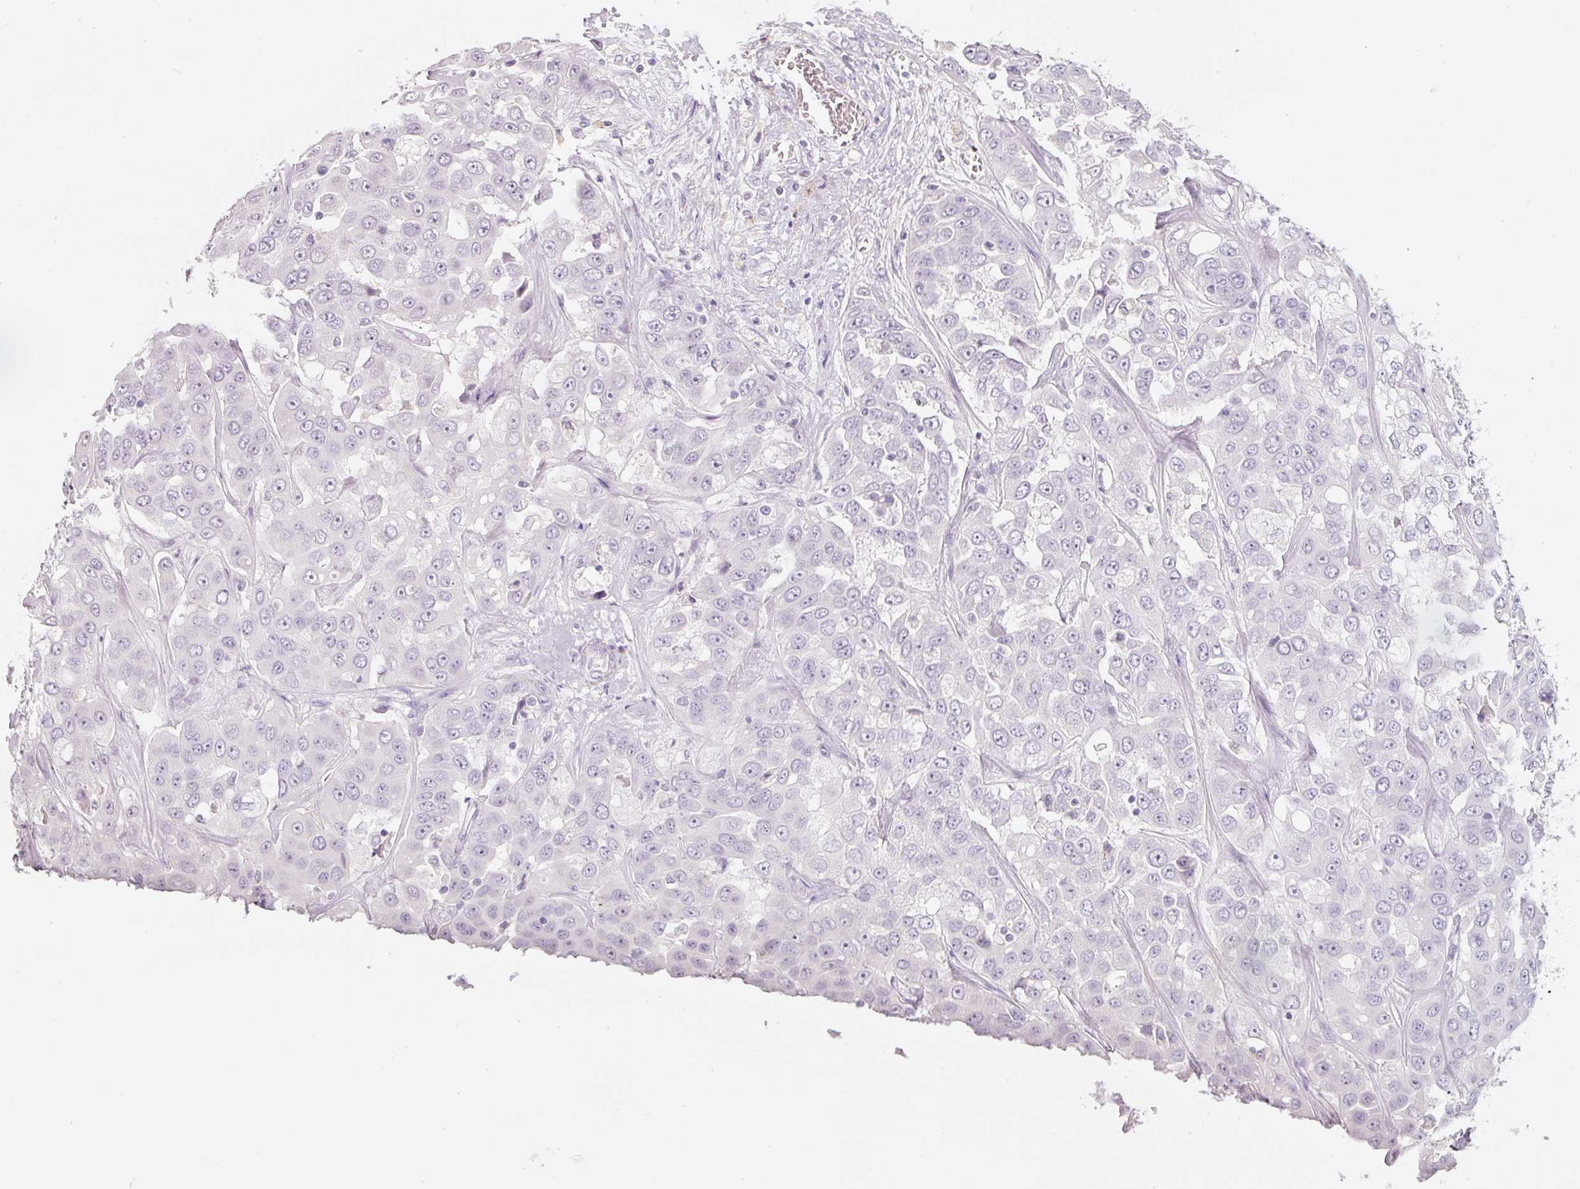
{"staining": {"intensity": "negative", "quantity": "none", "location": "none"}, "tissue": "liver cancer", "cell_type": "Tumor cells", "image_type": "cancer", "snomed": [{"axis": "morphology", "description": "Cholangiocarcinoma"}, {"axis": "topography", "description": "Liver"}], "caption": "The immunohistochemistry image has no significant expression in tumor cells of liver cholangiocarcinoma tissue.", "gene": "ENSG00000206549", "patient": {"sex": "female", "age": 52}}